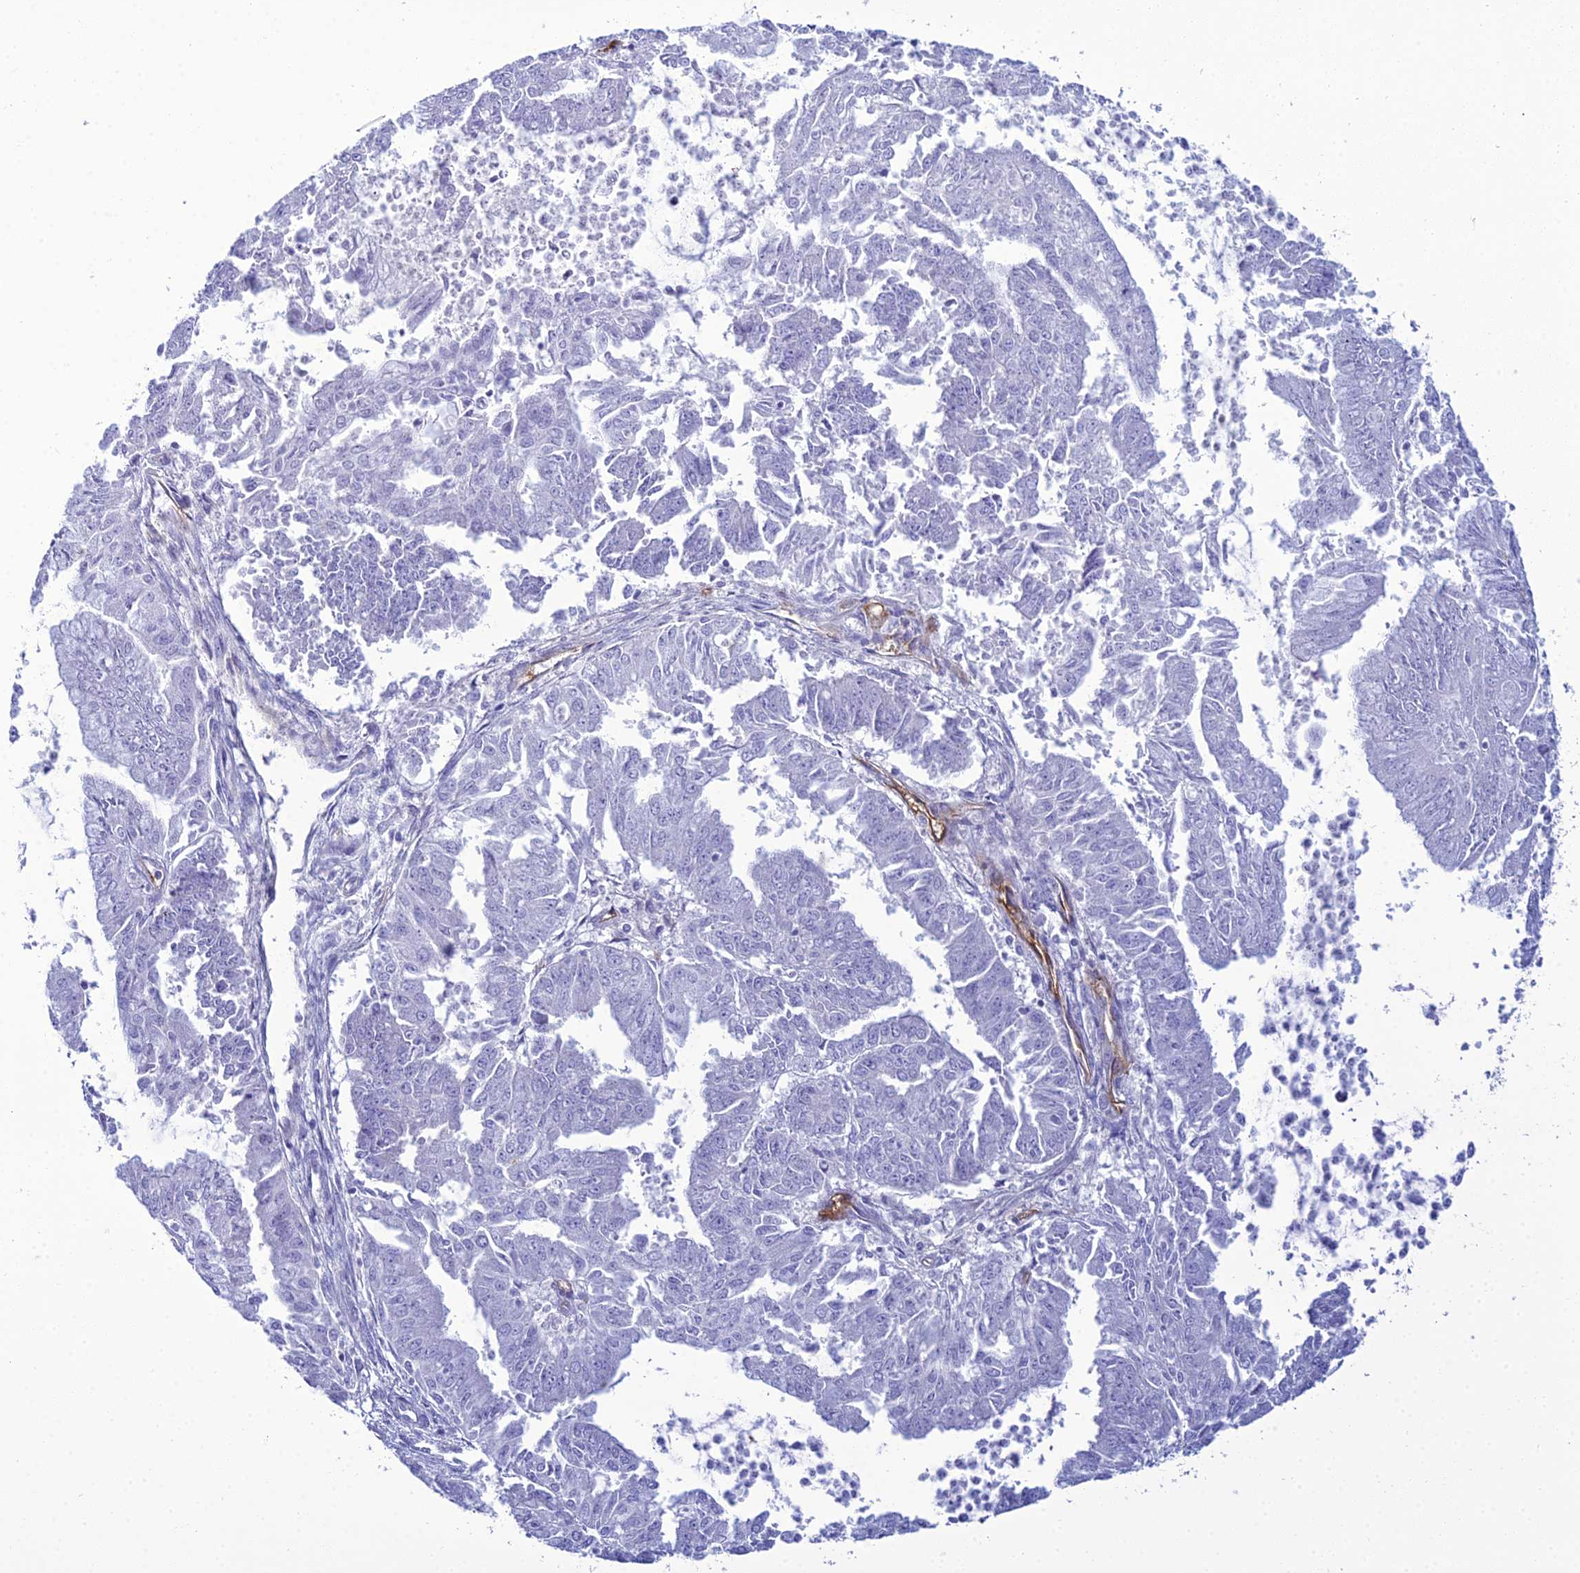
{"staining": {"intensity": "negative", "quantity": "none", "location": "none"}, "tissue": "endometrial cancer", "cell_type": "Tumor cells", "image_type": "cancer", "snomed": [{"axis": "morphology", "description": "Adenocarcinoma, NOS"}, {"axis": "topography", "description": "Endometrium"}], "caption": "DAB (3,3'-diaminobenzidine) immunohistochemical staining of endometrial cancer exhibits no significant positivity in tumor cells.", "gene": "ACE", "patient": {"sex": "female", "age": 73}}